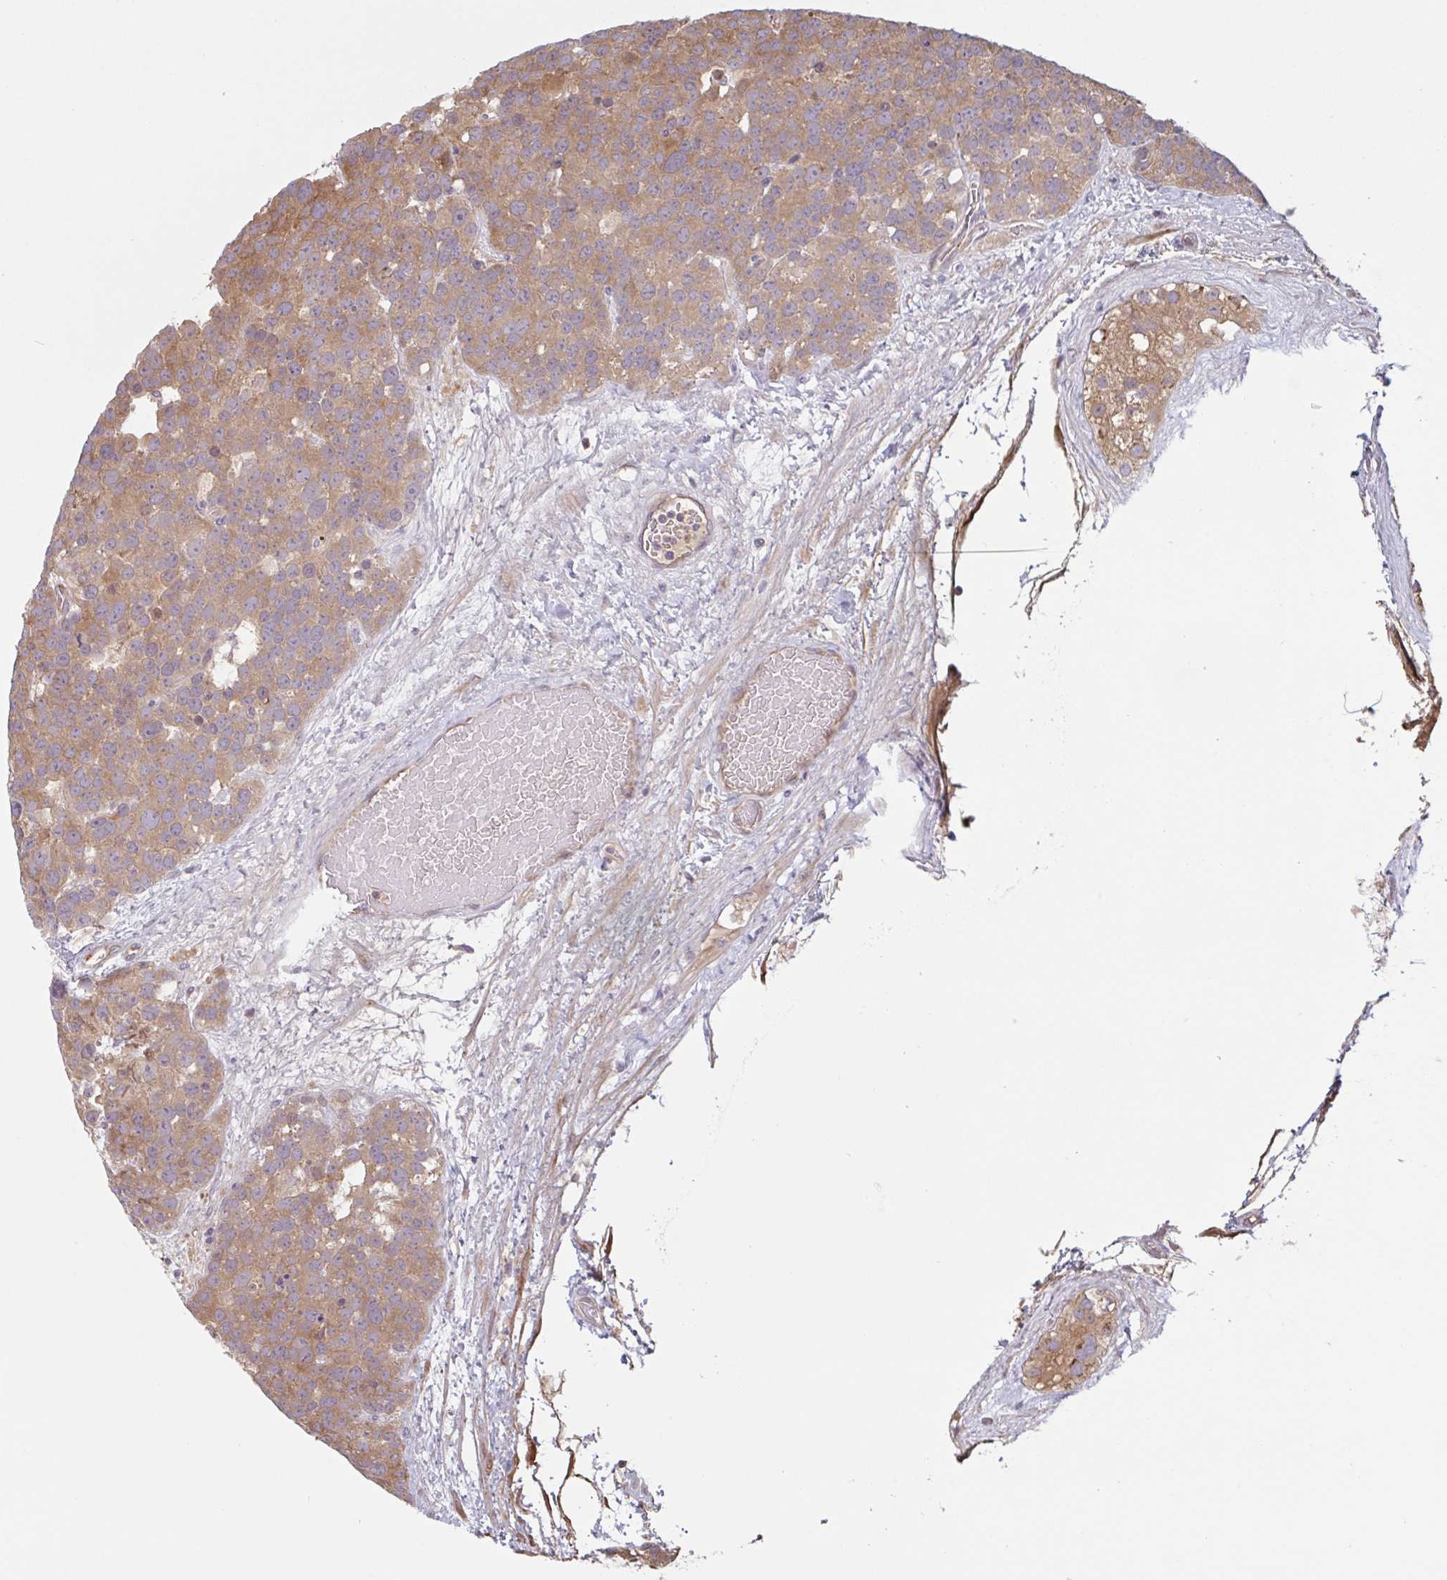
{"staining": {"intensity": "moderate", "quantity": ">75%", "location": "cytoplasmic/membranous"}, "tissue": "testis cancer", "cell_type": "Tumor cells", "image_type": "cancer", "snomed": [{"axis": "morphology", "description": "Seminoma, NOS"}, {"axis": "topography", "description": "Testis"}], "caption": "Moderate cytoplasmic/membranous staining for a protein is appreciated in about >75% of tumor cells of testis cancer using IHC.", "gene": "OTOP2", "patient": {"sex": "male", "age": 71}}